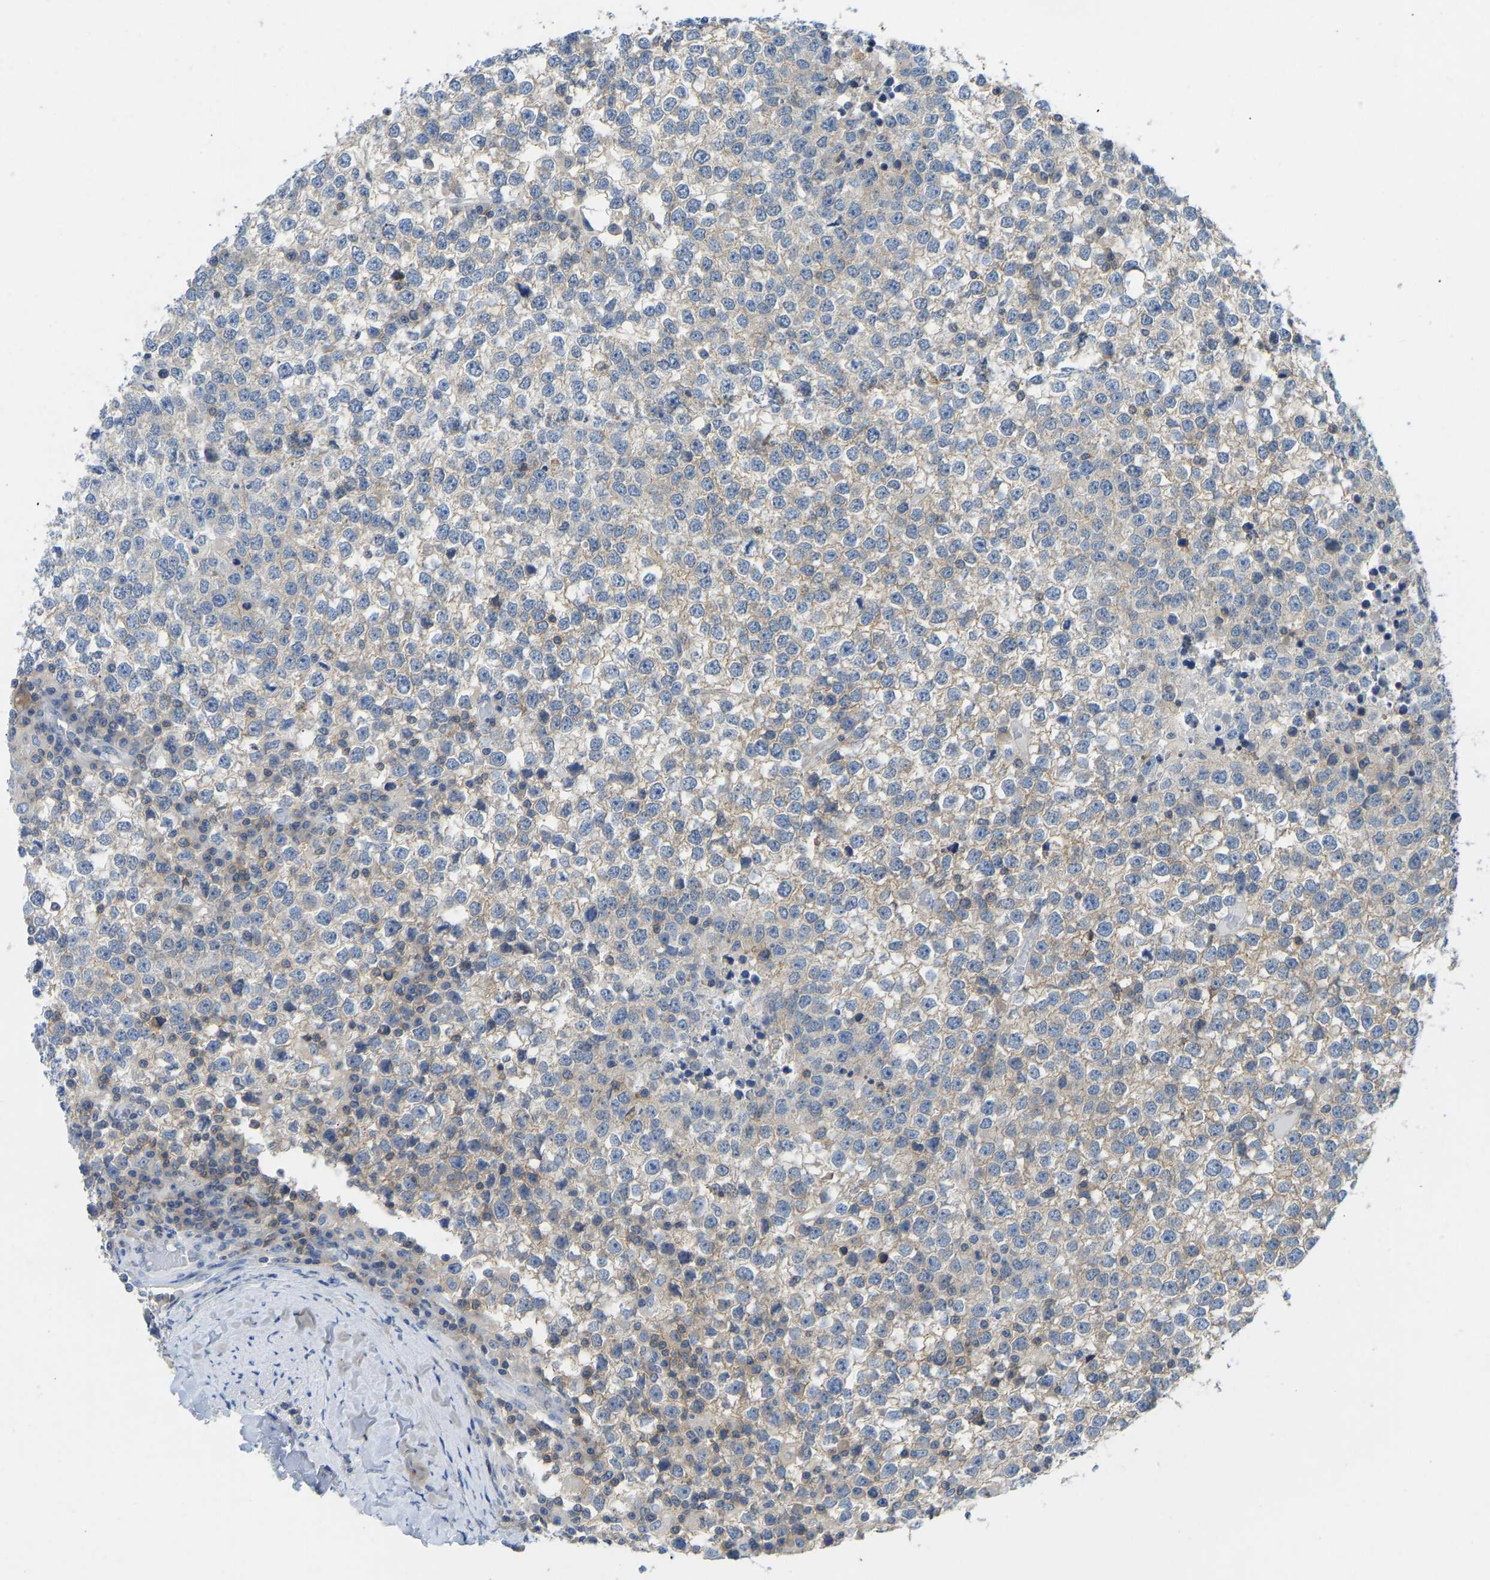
{"staining": {"intensity": "weak", "quantity": "25%-75%", "location": "cytoplasmic/membranous"}, "tissue": "testis cancer", "cell_type": "Tumor cells", "image_type": "cancer", "snomed": [{"axis": "morphology", "description": "Seminoma, NOS"}, {"axis": "topography", "description": "Testis"}], "caption": "Testis seminoma stained with immunohistochemistry shows weak cytoplasmic/membranous staining in approximately 25%-75% of tumor cells. The protein is shown in brown color, while the nuclei are stained blue.", "gene": "NDRG3", "patient": {"sex": "male", "age": 65}}